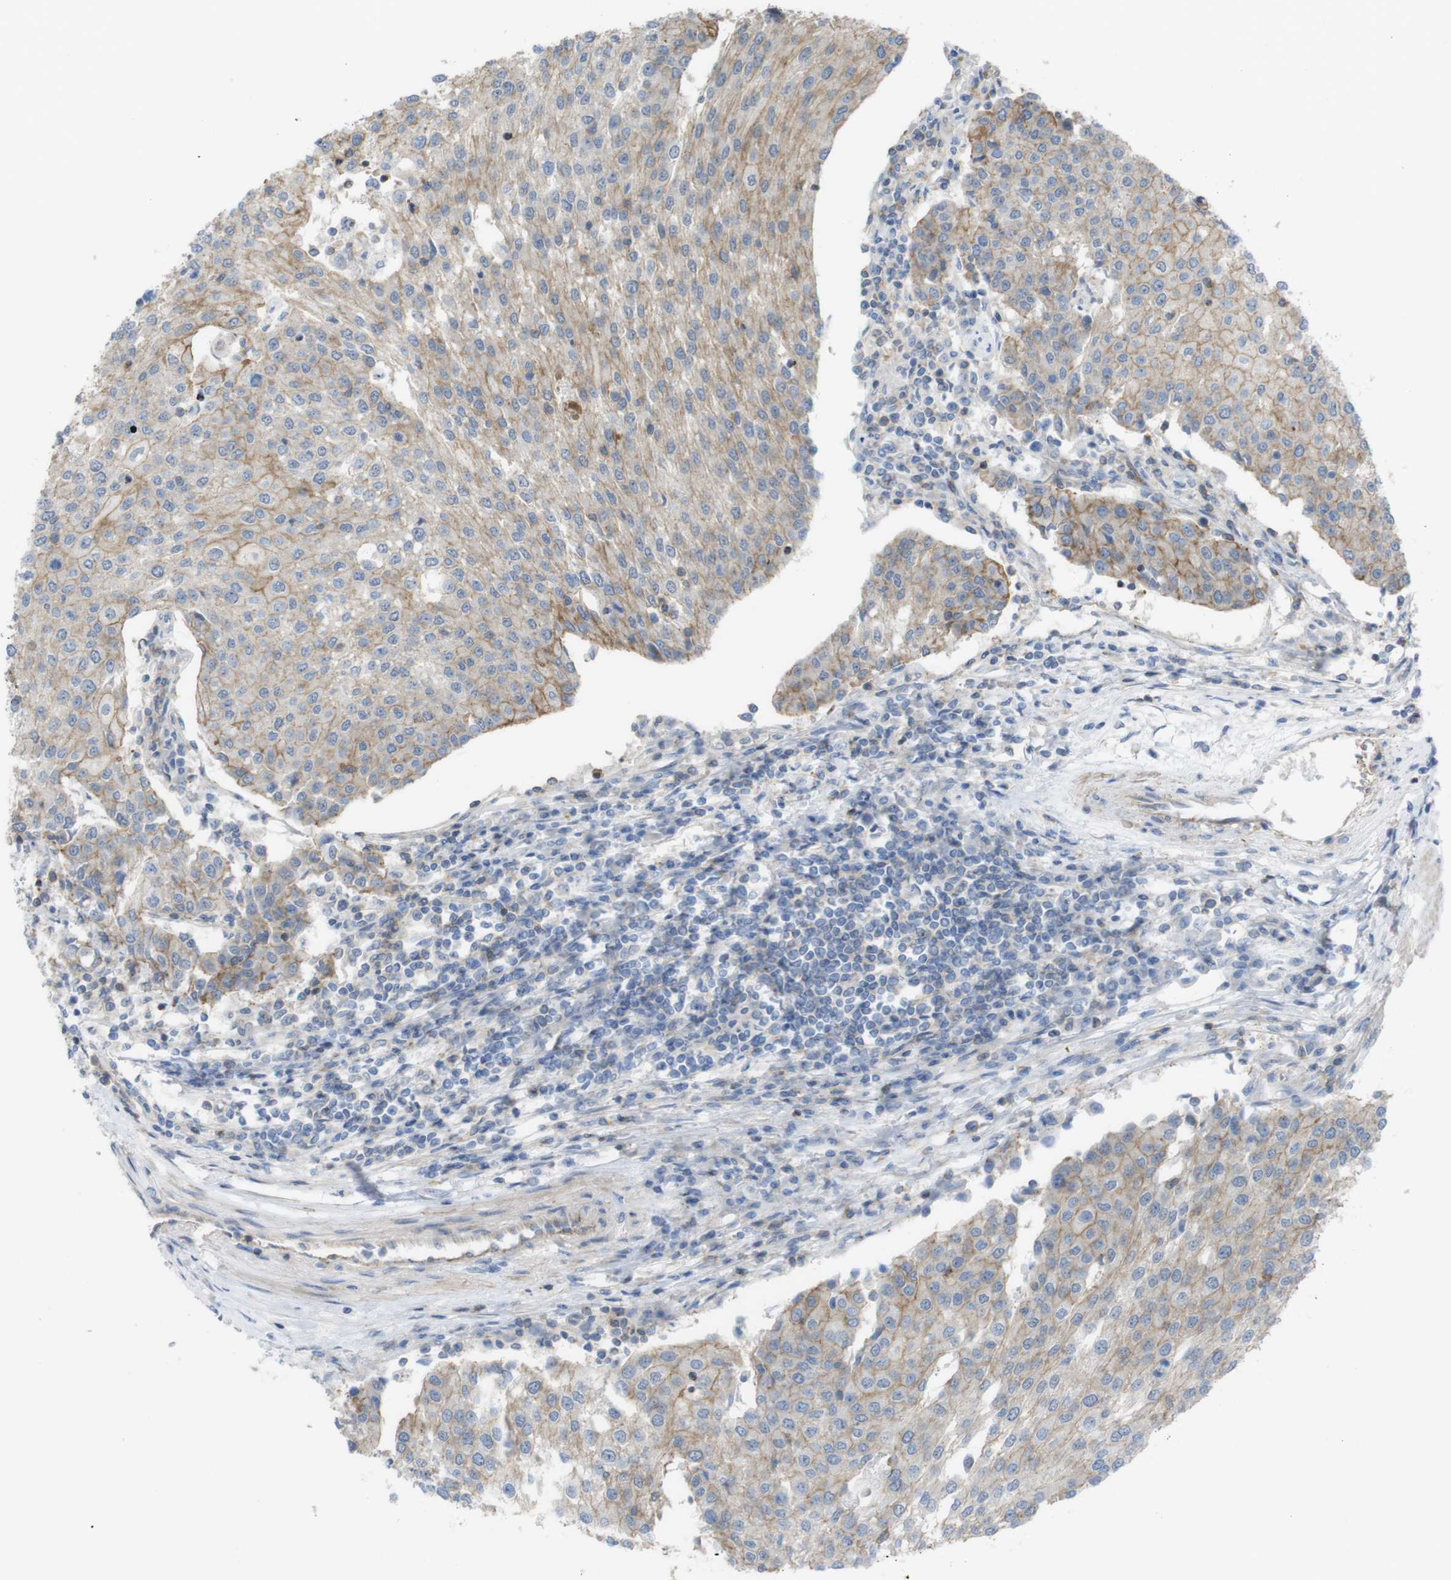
{"staining": {"intensity": "moderate", "quantity": "25%-75%", "location": "cytoplasmic/membranous"}, "tissue": "urothelial cancer", "cell_type": "Tumor cells", "image_type": "cancer", "snomed": [{"axis": "morphology", "description": "Urothelial carcinoma, High grade"}, {"axis": "topography", "description": "Urinary bladder"}], "caption": "Immunohistochemical staining of urothelial carcinoma (high-grade) displays medium levels of moderate cytoplasmic/membranous protein expression in about 25%-75% of tumor cells.", "gene": "PREX2", "patient": {"sex": "female", "age": 85}}